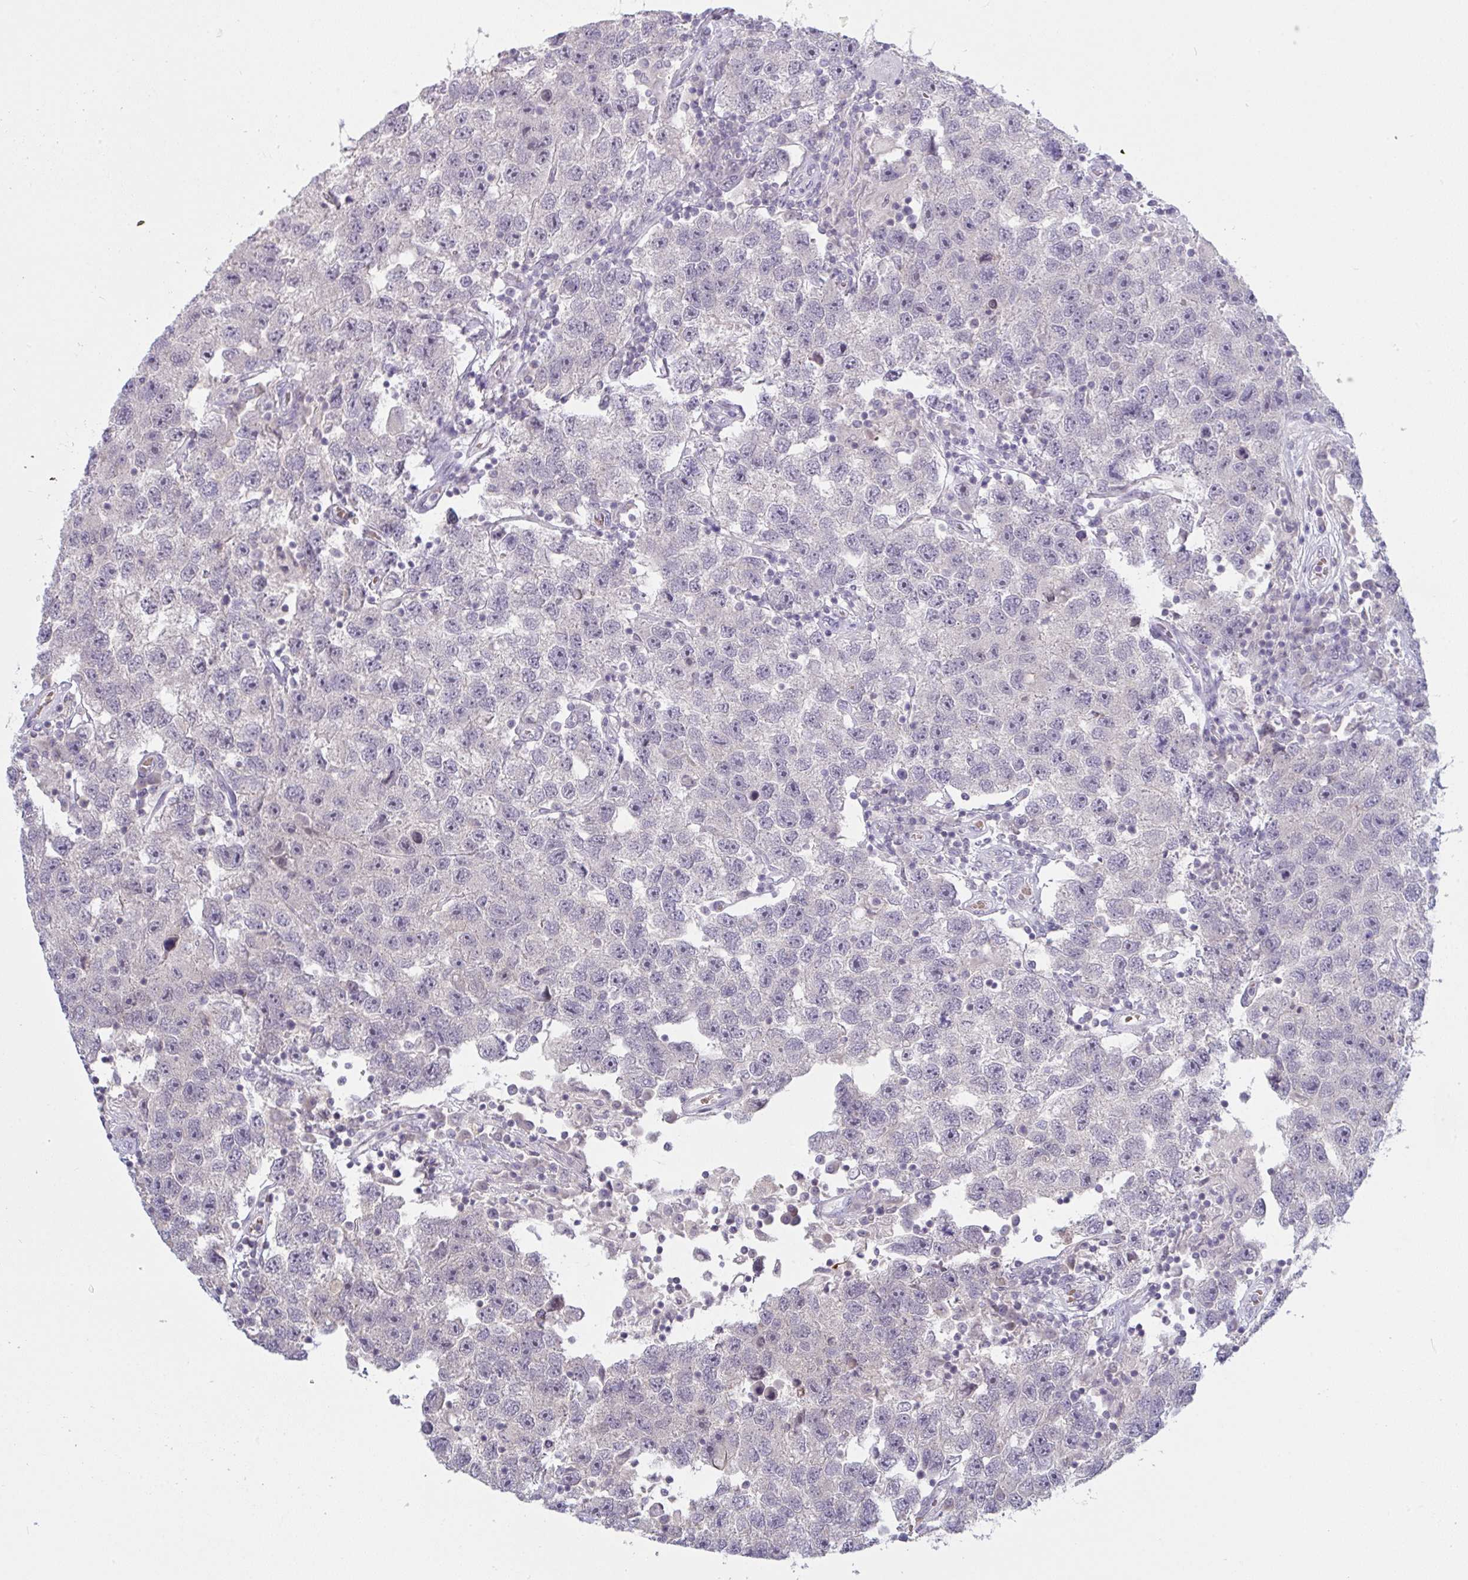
{"staining": {"intensity": "negative", "quantity": "none", "location": "none"}, "tissue": "testis cancer", "cell_type": "Tumor cells", "image_type": "cancer", "snomed": [{"axis": "morphology", "description": "Seminoma, NOS"}, {"axis": "topography", "description": "Testis"}], "caption": "Tumor cells show no significant protein positivity in testis cancer (seminoma).", "gene": "ZNF784", "patient": {"sex": "male", "age": 26}}